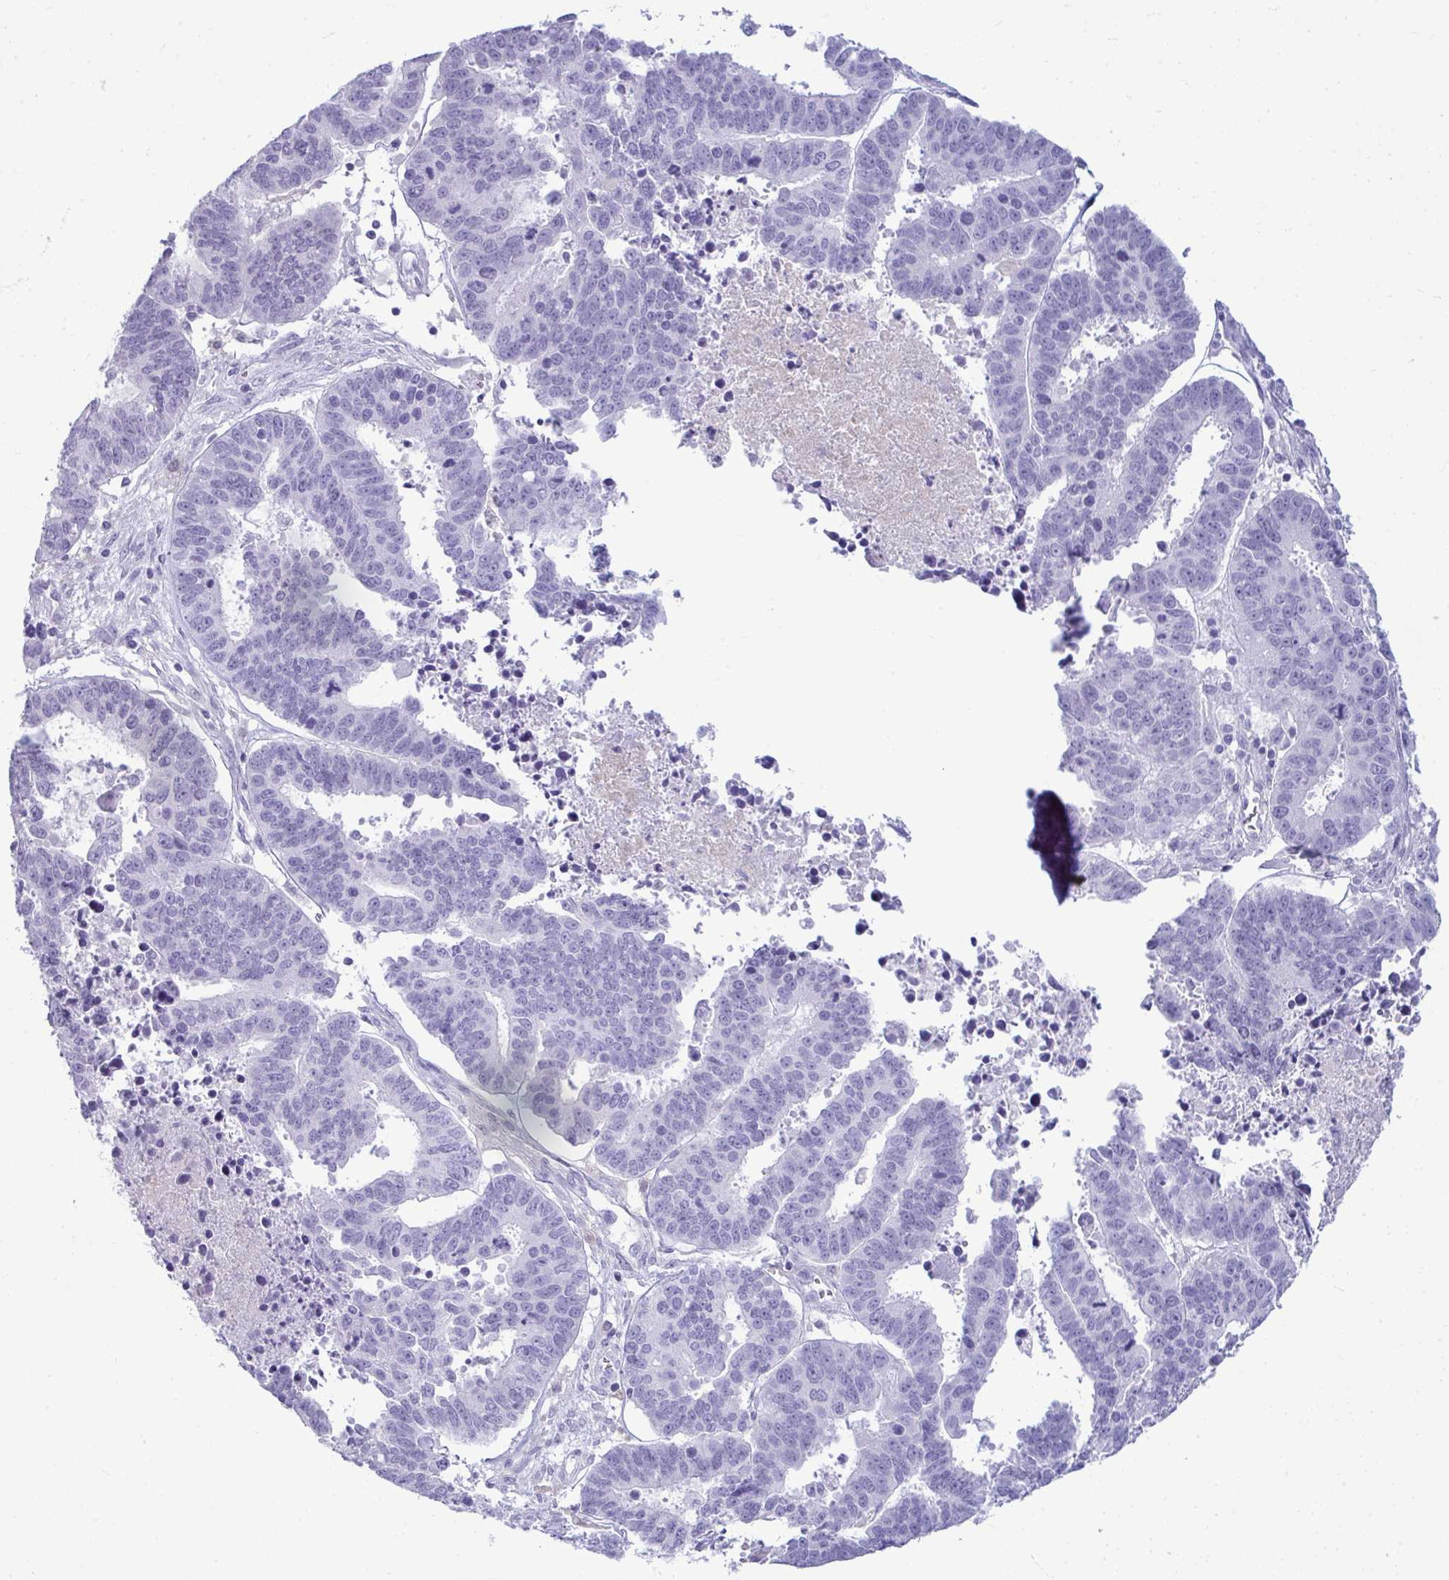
{"staining": {"intensity": "negative", "quantity": "none", "location": "none"}, "tissue": "ovarian cancer", "cell_type": "Tumor cells", "image_type": "cancer", "snomed": [{"axis": "morphology", "description": "Carcinoma, endometroid"}, {"axis": "morphology", "description": "Cystadenocarcinoma, serous, NOS"}, {"axis": "topography", "description": "Ovary"}], "caption": "This is an immunohistochemistry (IHC) micrograph of endometroid carcinoma (ovarian). There is no staining in tumor cells.", "gene": "ANKRD60", "patient": {"sex": "female", "age": 45}}